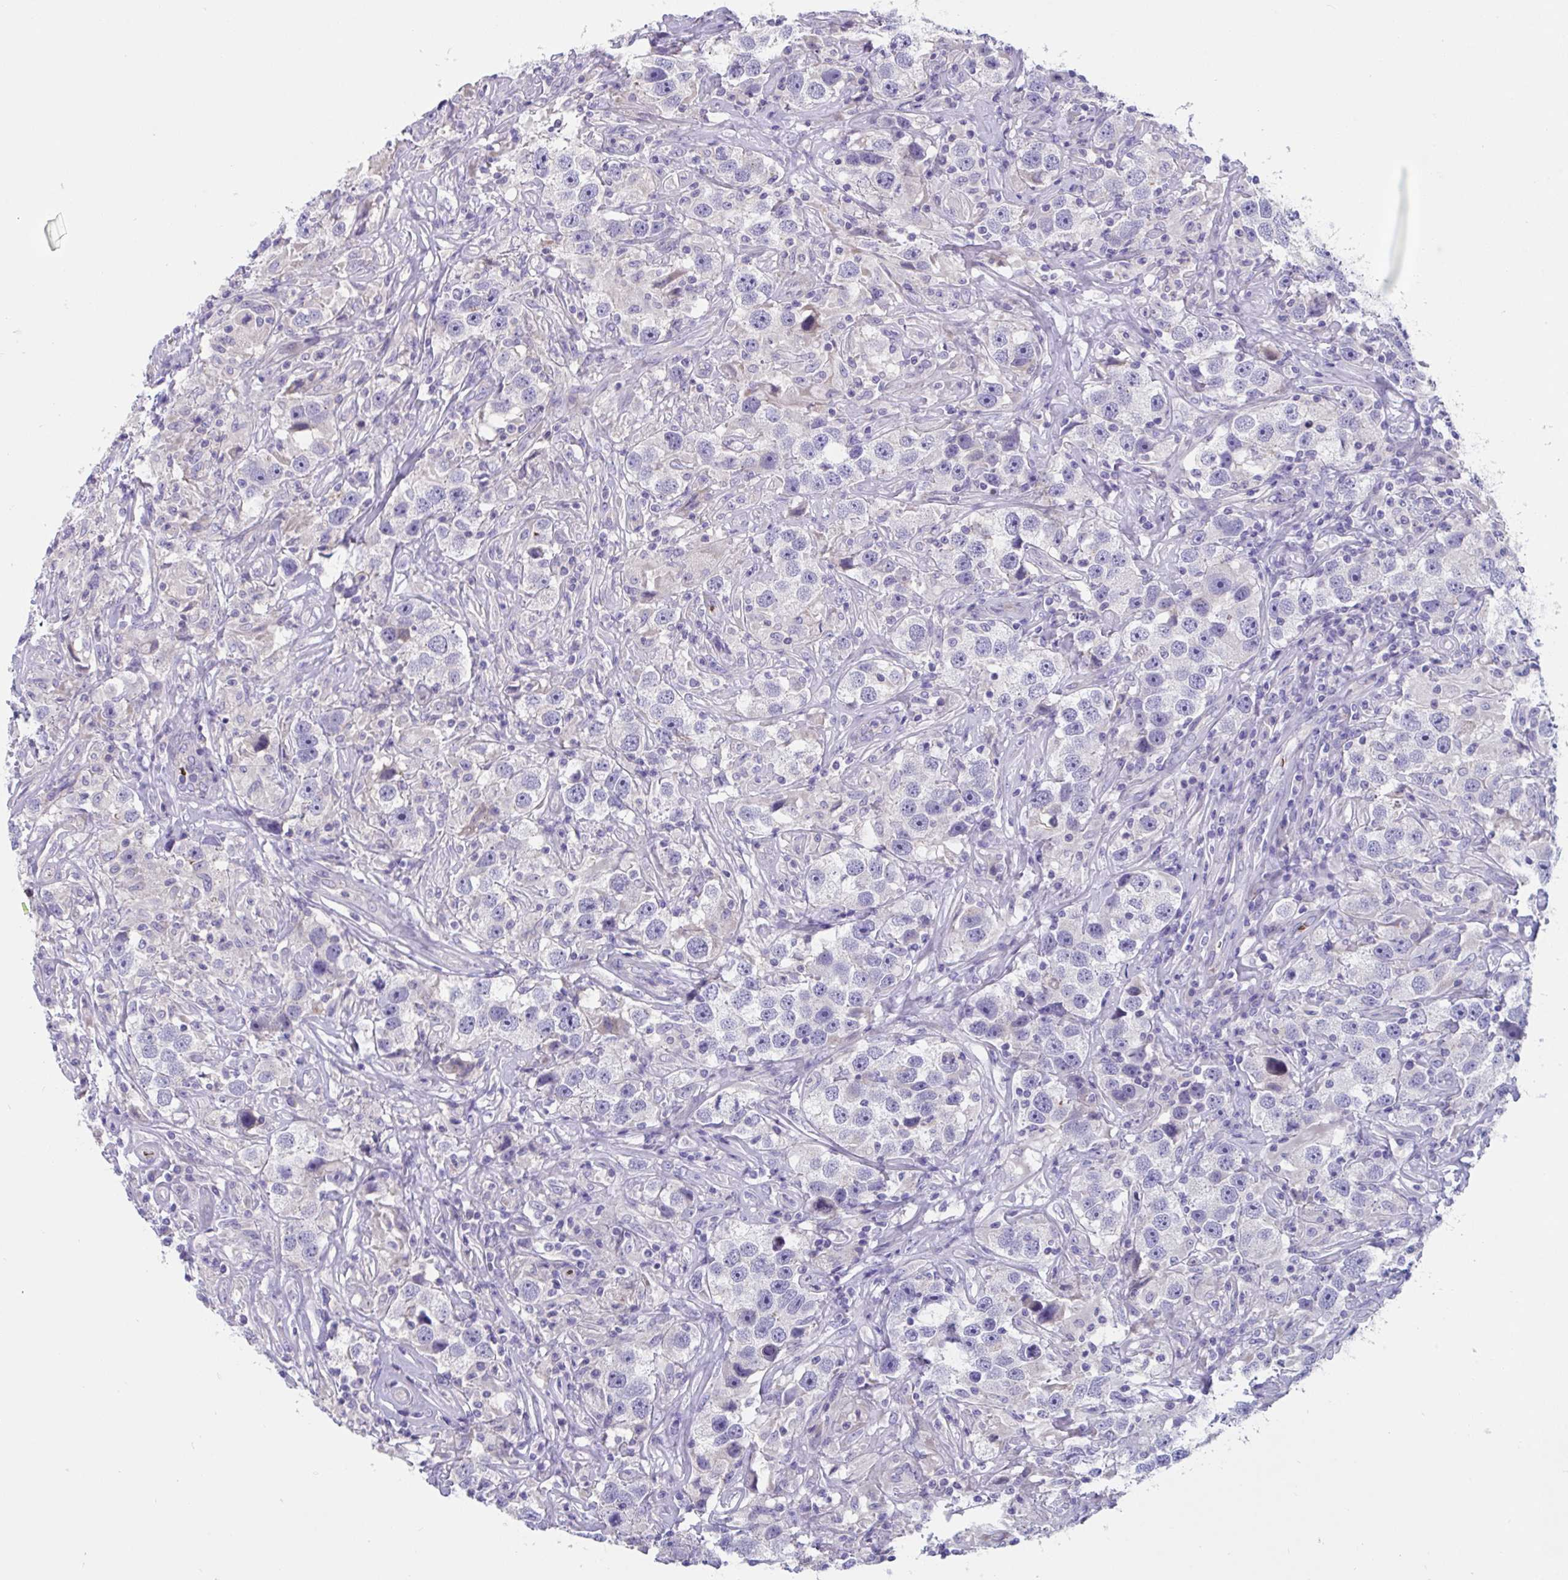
{"staining": {"intensity": "negative", "quantity": "none", "location": "none"}, "tissue": "testis cancer", "cell_type": "Tumor cells", "image_type": "cancer", "snomed": [{"axis": "morphology", "description": "Seminoma, NOS"}, {"axis": "topography", "description": "Testis"}], "caption": "Human testis seminoma stained for a protein using IHC shows no staining in tumor cells.", "gene": "TTC30B", "patient": {"sex": "male", "age": 49}}